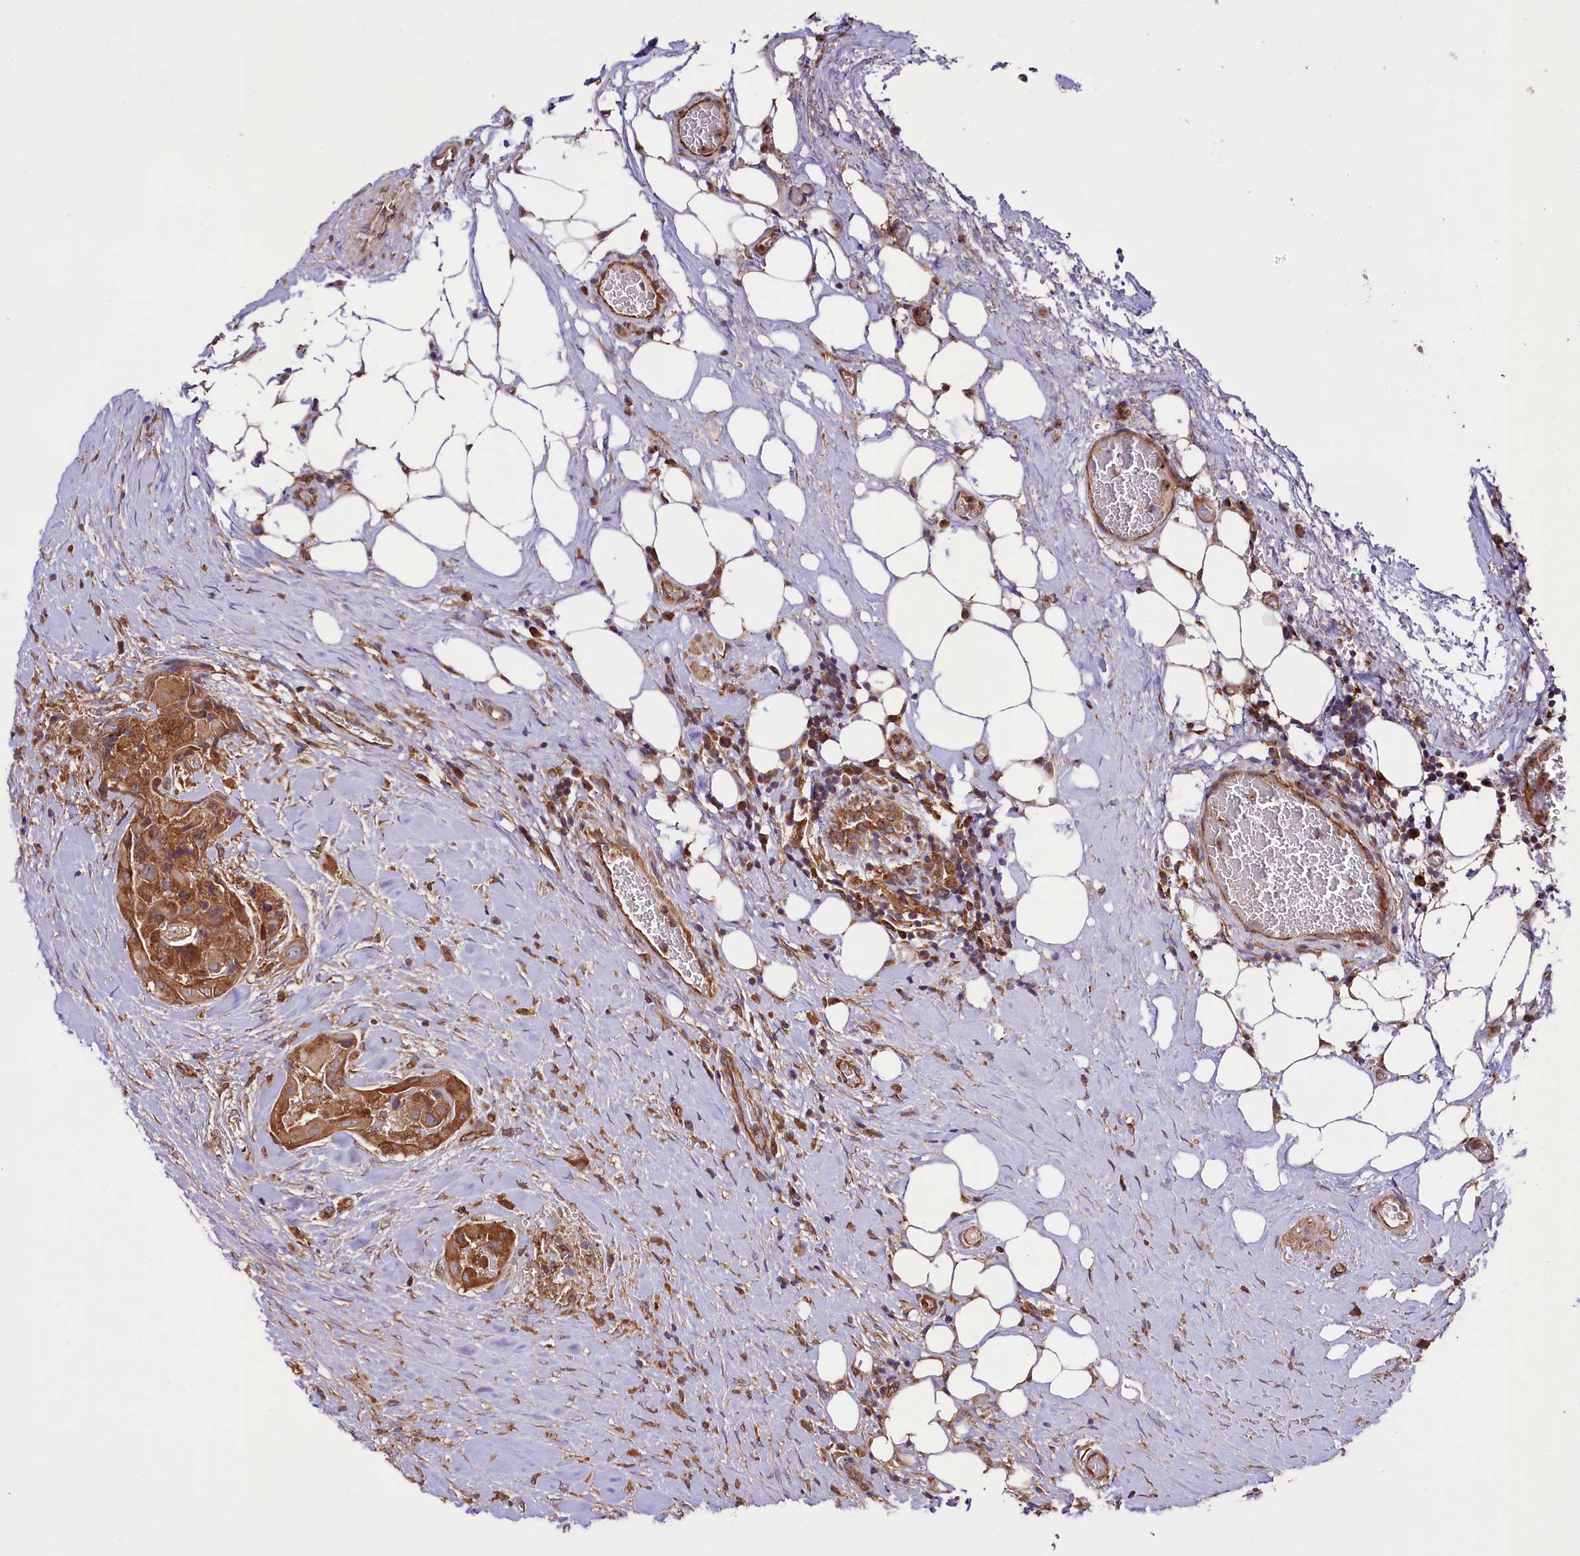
{"staining": {"intensity": "moderate", "quantity": ">75%", "location": "cytoplasmic/membranous"}, "tissue": "thyroid cancer", "cell_type": "Tumor cells", "image_type": "cancer", "snomed": [{"axis": "morphology", "description": "Papillary adenocarcinoma, NOS"}, {"axis": "topography", "description": "Thyroid gland"}], "caption": "A micrograph showing moderate cytoplasmic/membranous staining in approximately >75% of tumor cells in thyroid cancer, as visualized by brown immunohistochemical staining.", "gene": "CEP295", "patient": {"sex": "female", "age": 59}}